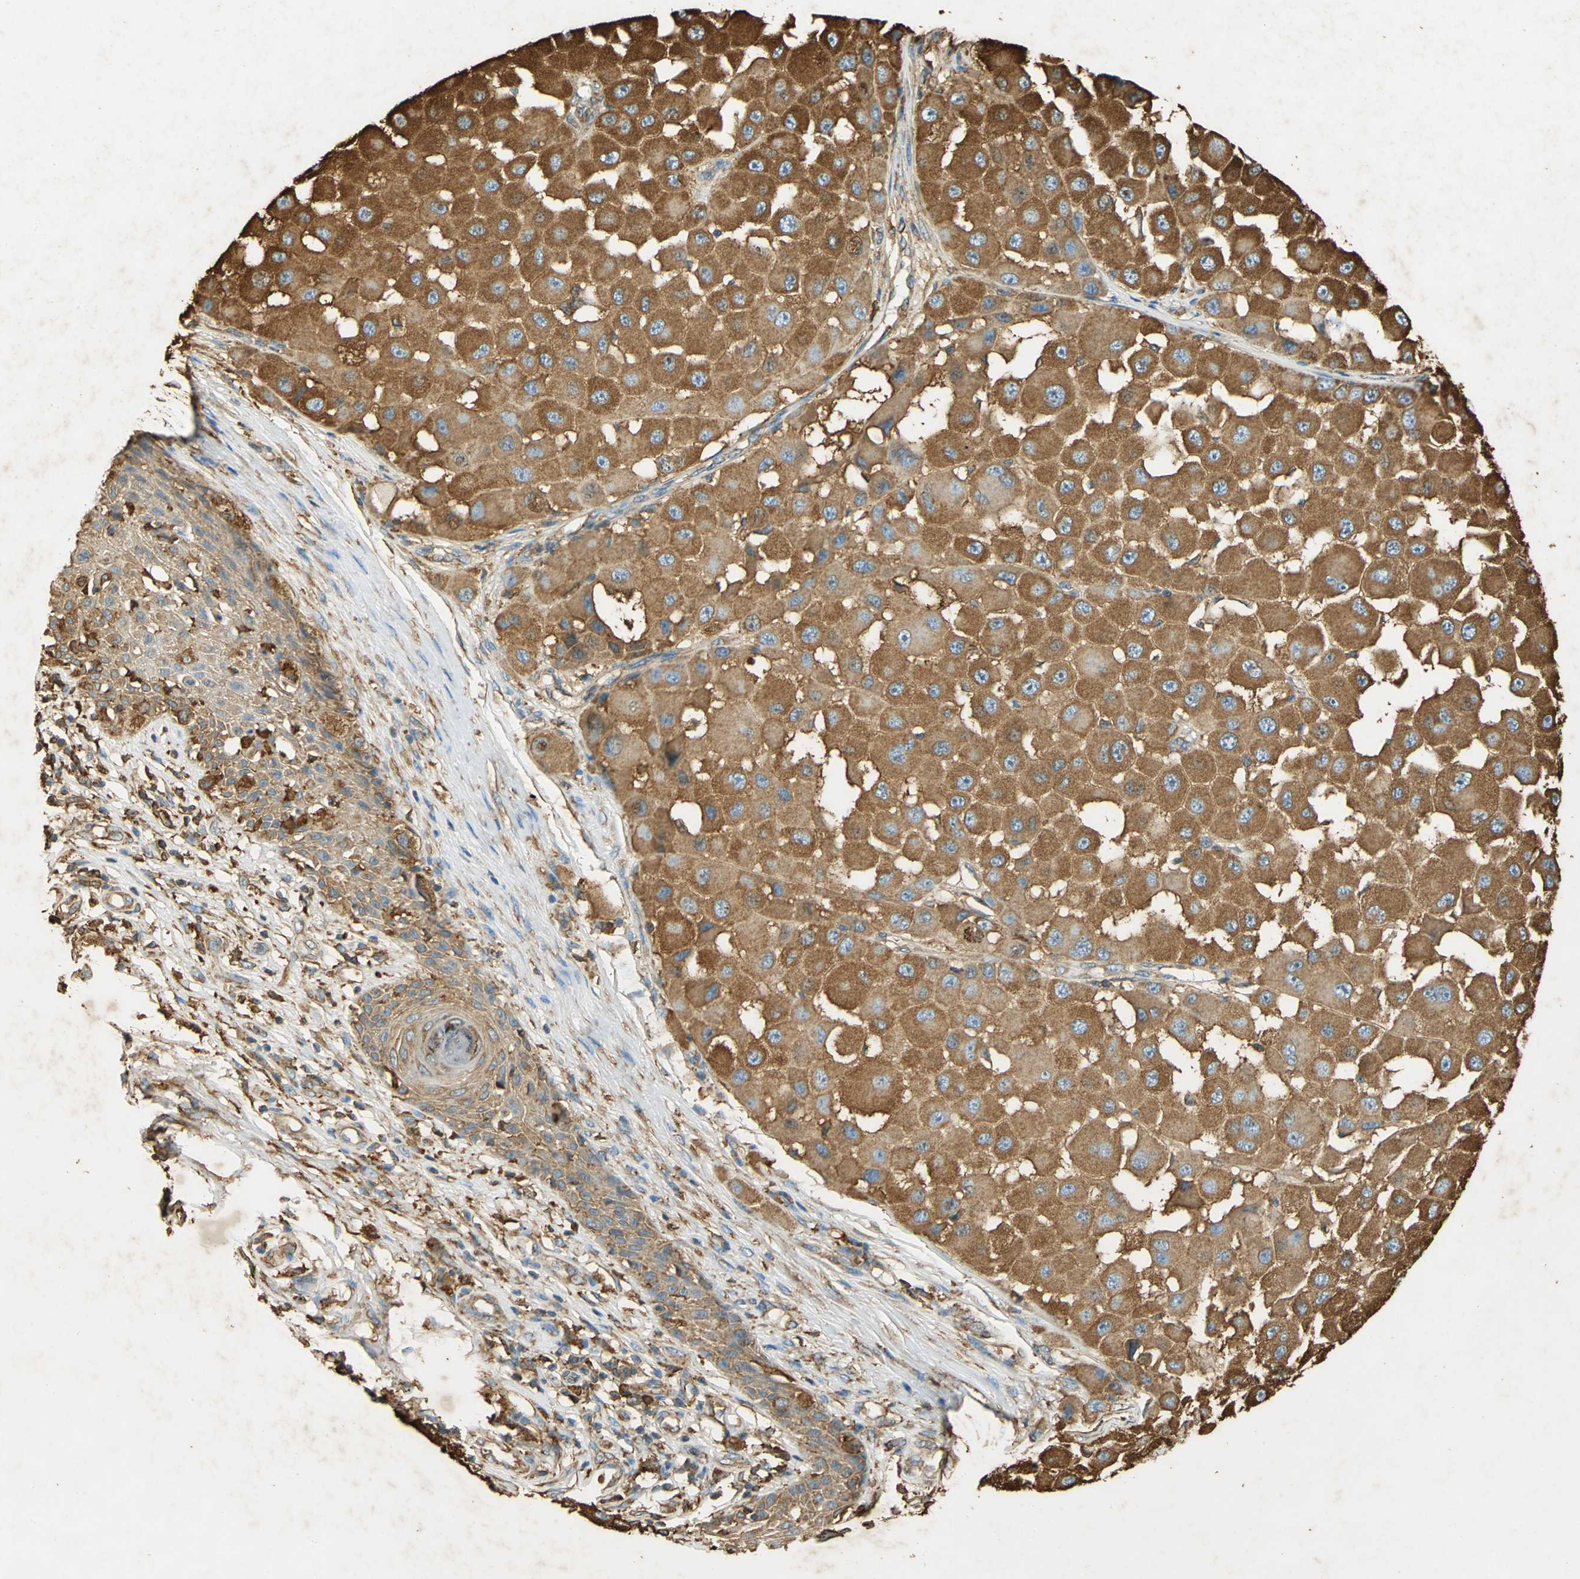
{"staining": {"intensity": "strong", "quantity": ">75%", "location": "cytoplasmic/membranous"}, "tissue": "melanoma", "cell_type": "Tumor cells", "image_type": "cancer", "snomed": [{"axis": "morphology", "description": "Malignant melanoma, NOS"}, {"axis": "topography", "description": "Skin"}], "caption": "Malignant melanoma stained with a brown dye shows strong cytoplasmic/membranous positive positivity in approximately >75% of tumor cells.", "gene": "HSP90B1", "patient": {"sex": "female", "age": 81}}